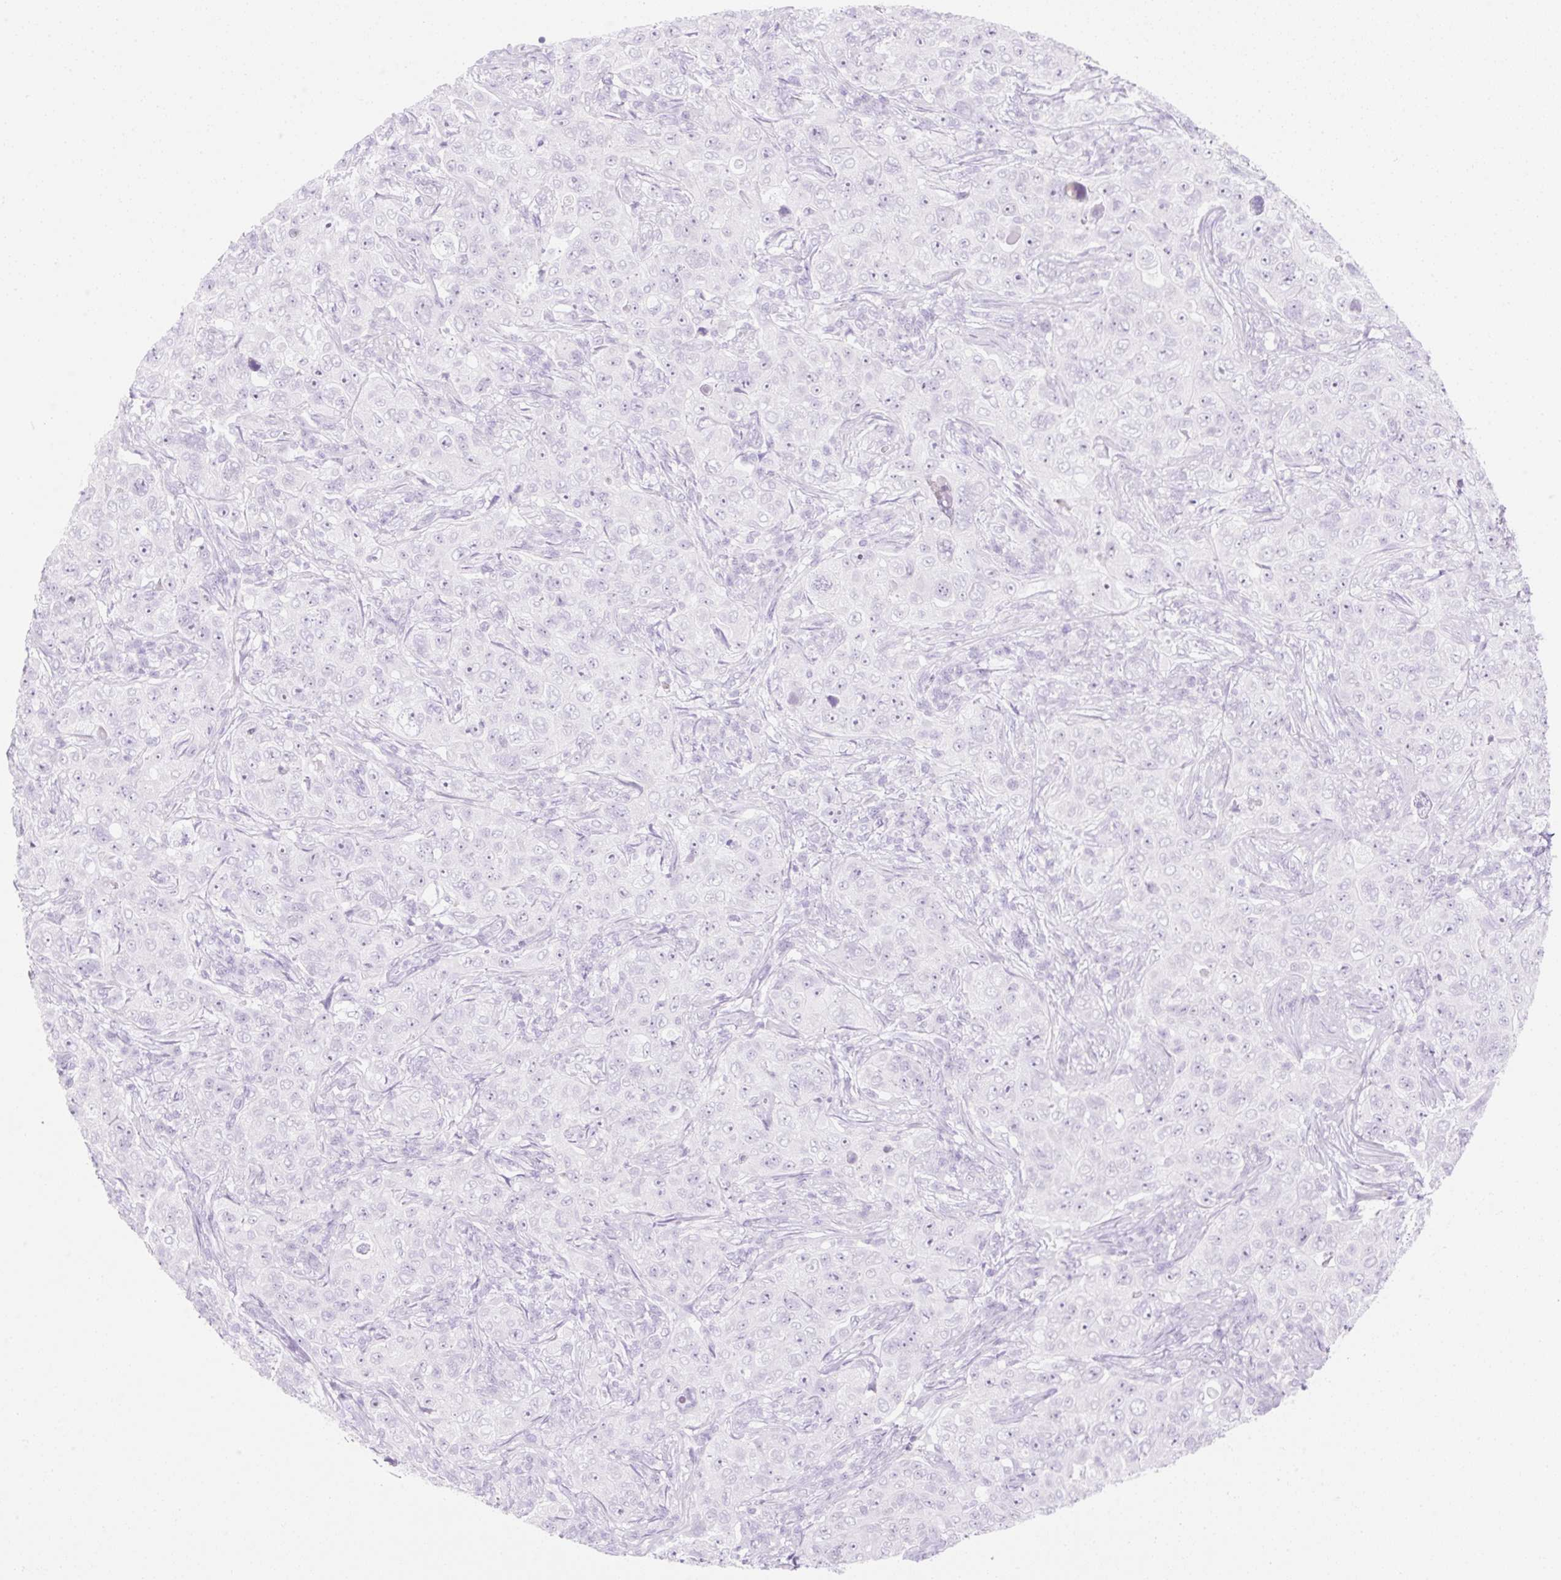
{"staining": {"intensity": "negative", "quantity": "none", "location": "none"}, "tissue": "pancreatic cancer", "cell_type": "Tumor cells", "image_type": "cancer", "snomed": [{"axis": "morphology", "description": "Adenocarcinoma, NOS"}, {"axis": "topography", "description": "Pancreas"}], "caption": "This is a photomicrograph of immunohistochemistry staining of pancreatic cancer, which shows no expression in tumor cells. (Brightfield microscopy of DAB IHC at high magnification).", "gene": "ZNF121", "patient": {"sex": "male", "age": 68}}